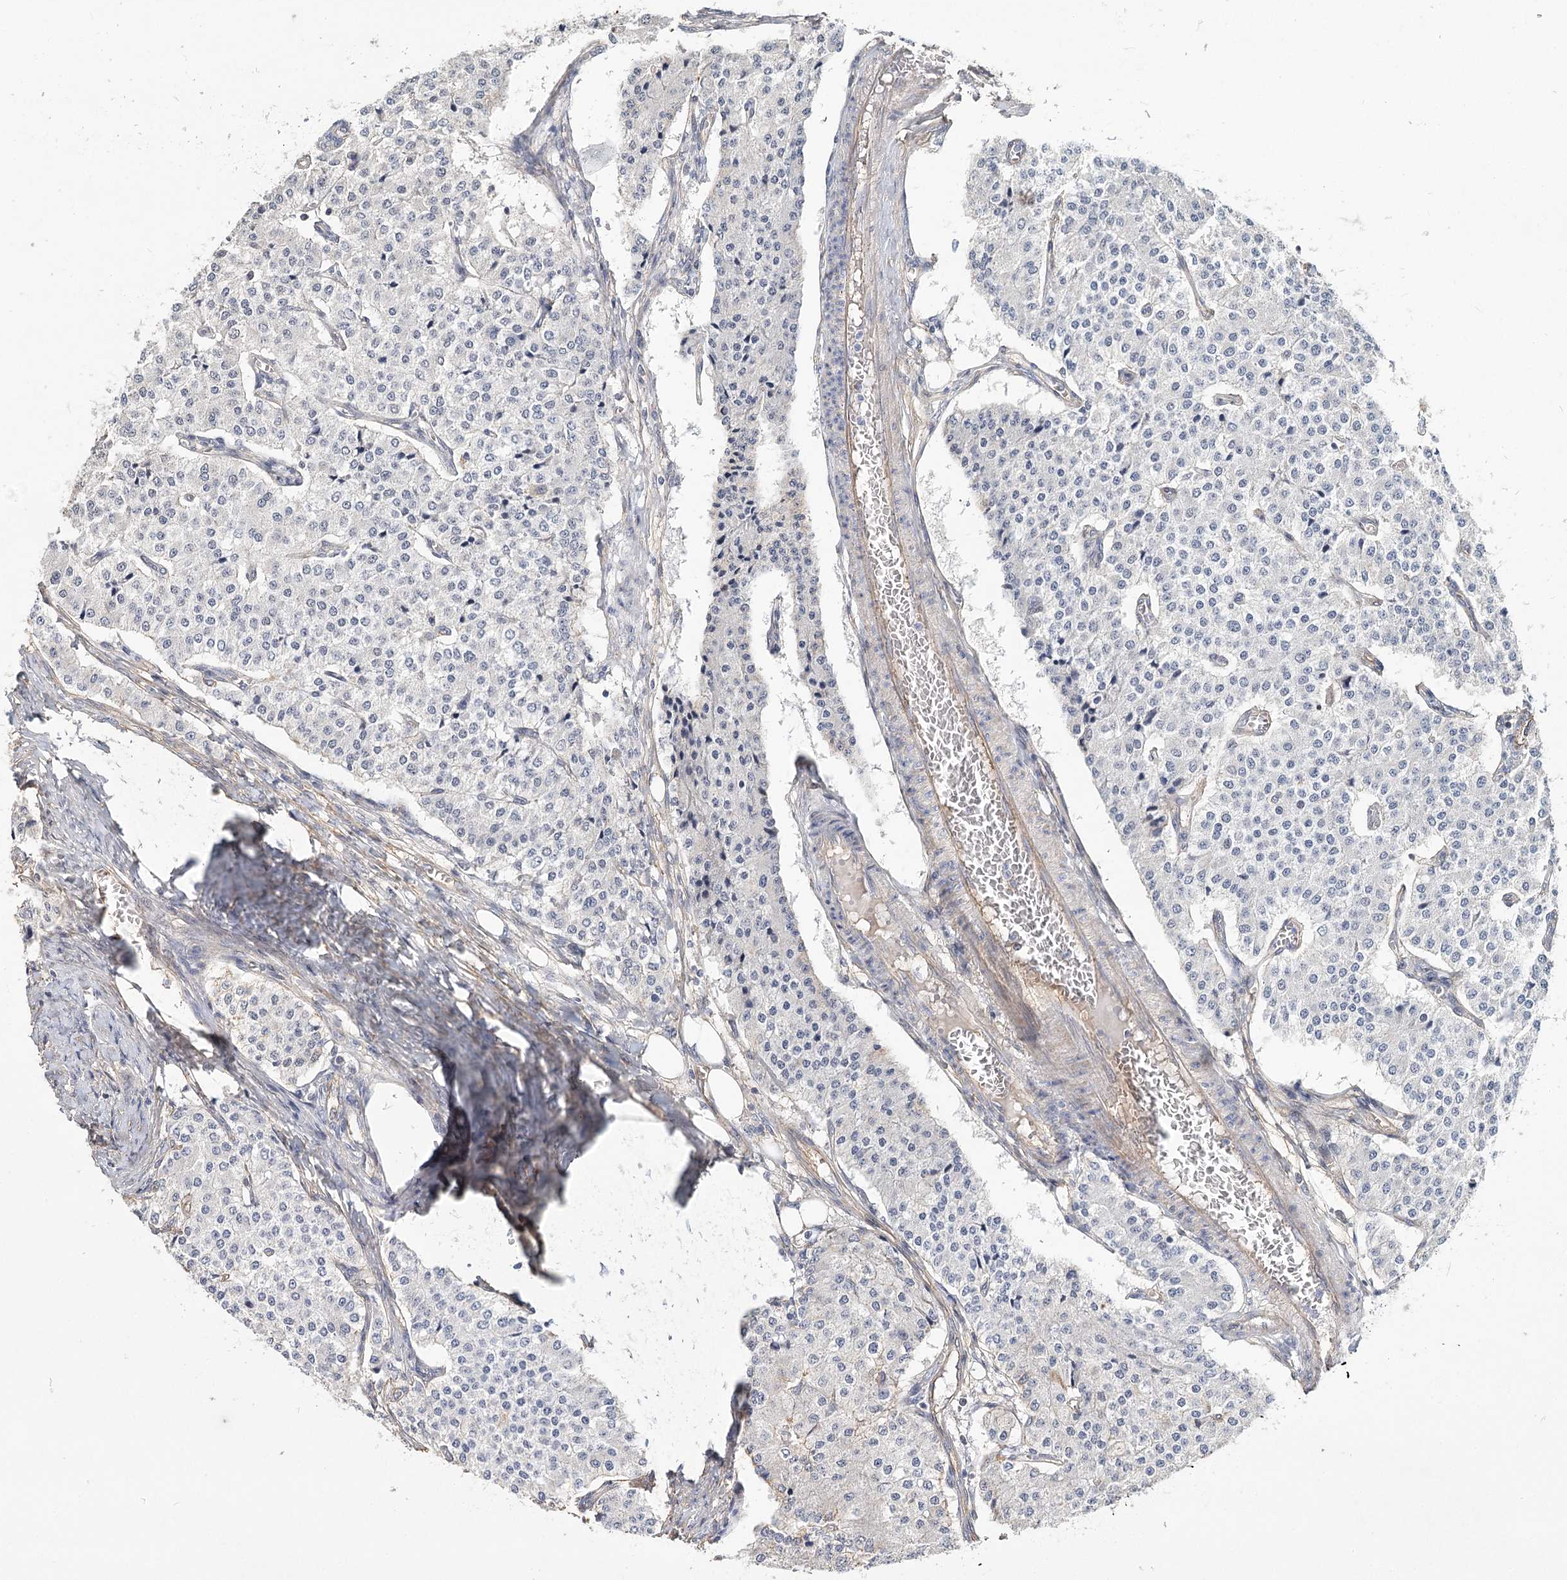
{"staining": {"intensity": "negative", "quantity": "none", "location": "none"}, "tissue": "carcinoid", "cell_type": "Tumor cells", "image_type": "cancer", "snomed": [{"axis": "morphology", "description": "Carcinoid, malignant, NOS"}, {"axis": "topography", "description": "Colon"}], "caption": "There is no significant positivity in tumor cells of malignant carcinoid. The staining was performed using DAB (3,3'-diaminobenzidine) to visualize the protein expression in brown, while the nuclei were stained in blue with hematoxylin (Magnification: 20x).", "gene": "TMEM218", "patient": {"sex": "female", "age": 52}}